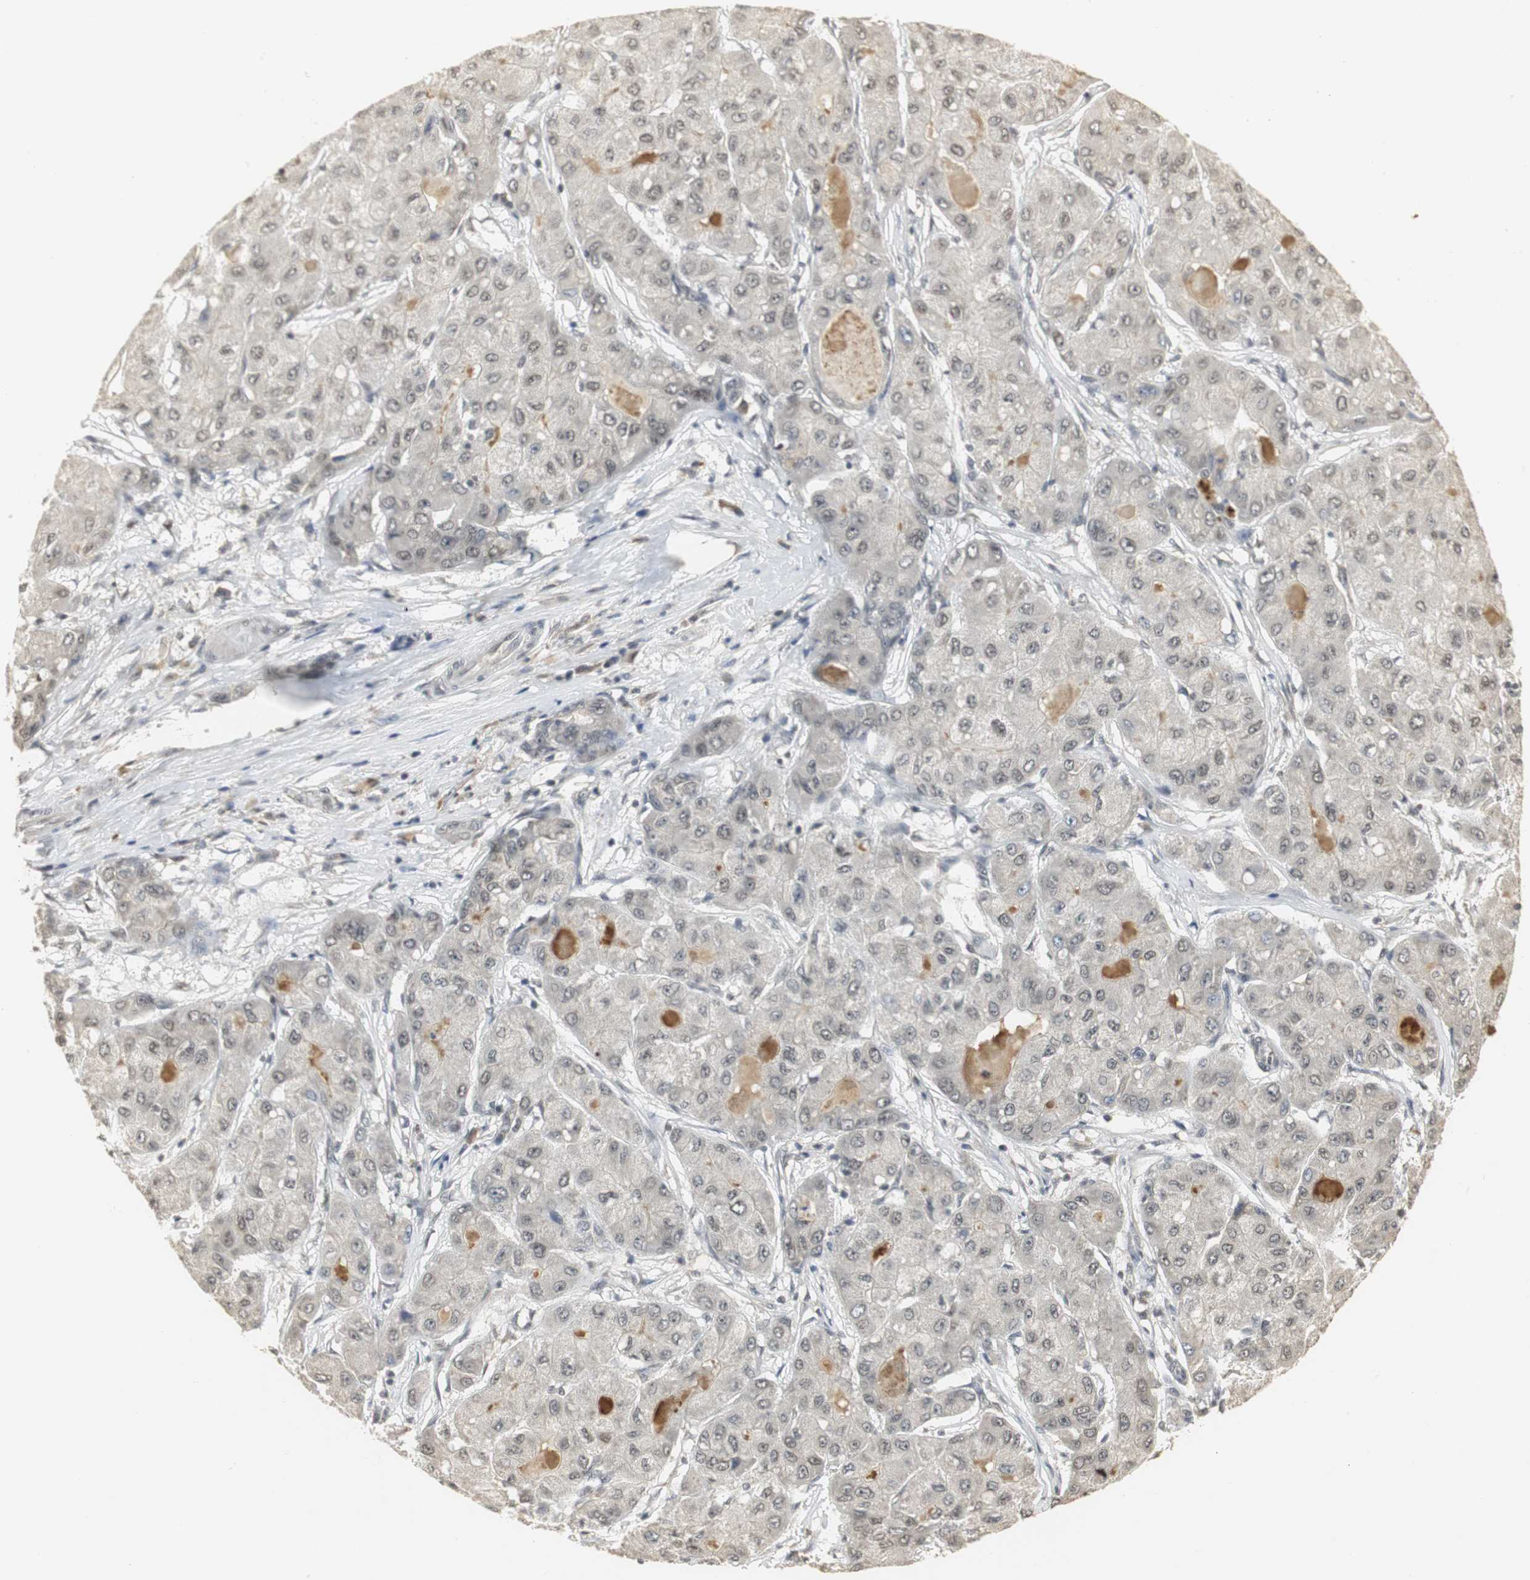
{"staining": {"intensity": "weak", "quantity": "25%-75%", "location": "cytoplasmic/membranous"}, "tissue": "liver cancer", "cell_type": "Tumor cells", "image_type": "cancer", "snomed": [{"axis": "morphology", "description": "Carcinoma, Hepatocellular, NOS"}, {"axis": "topography", "description": "Liver"}], "caption": "An immunohistochemistry (IHC) photomicrograph of neoplastic tissue is shown. Protein staining in brown labels weak cytoplasmic/membranous positivity in liver hepatocellular carcinoma within tumor cells.", "gene": "ELOA", "patient": {"sex": "male", "age": 80}}